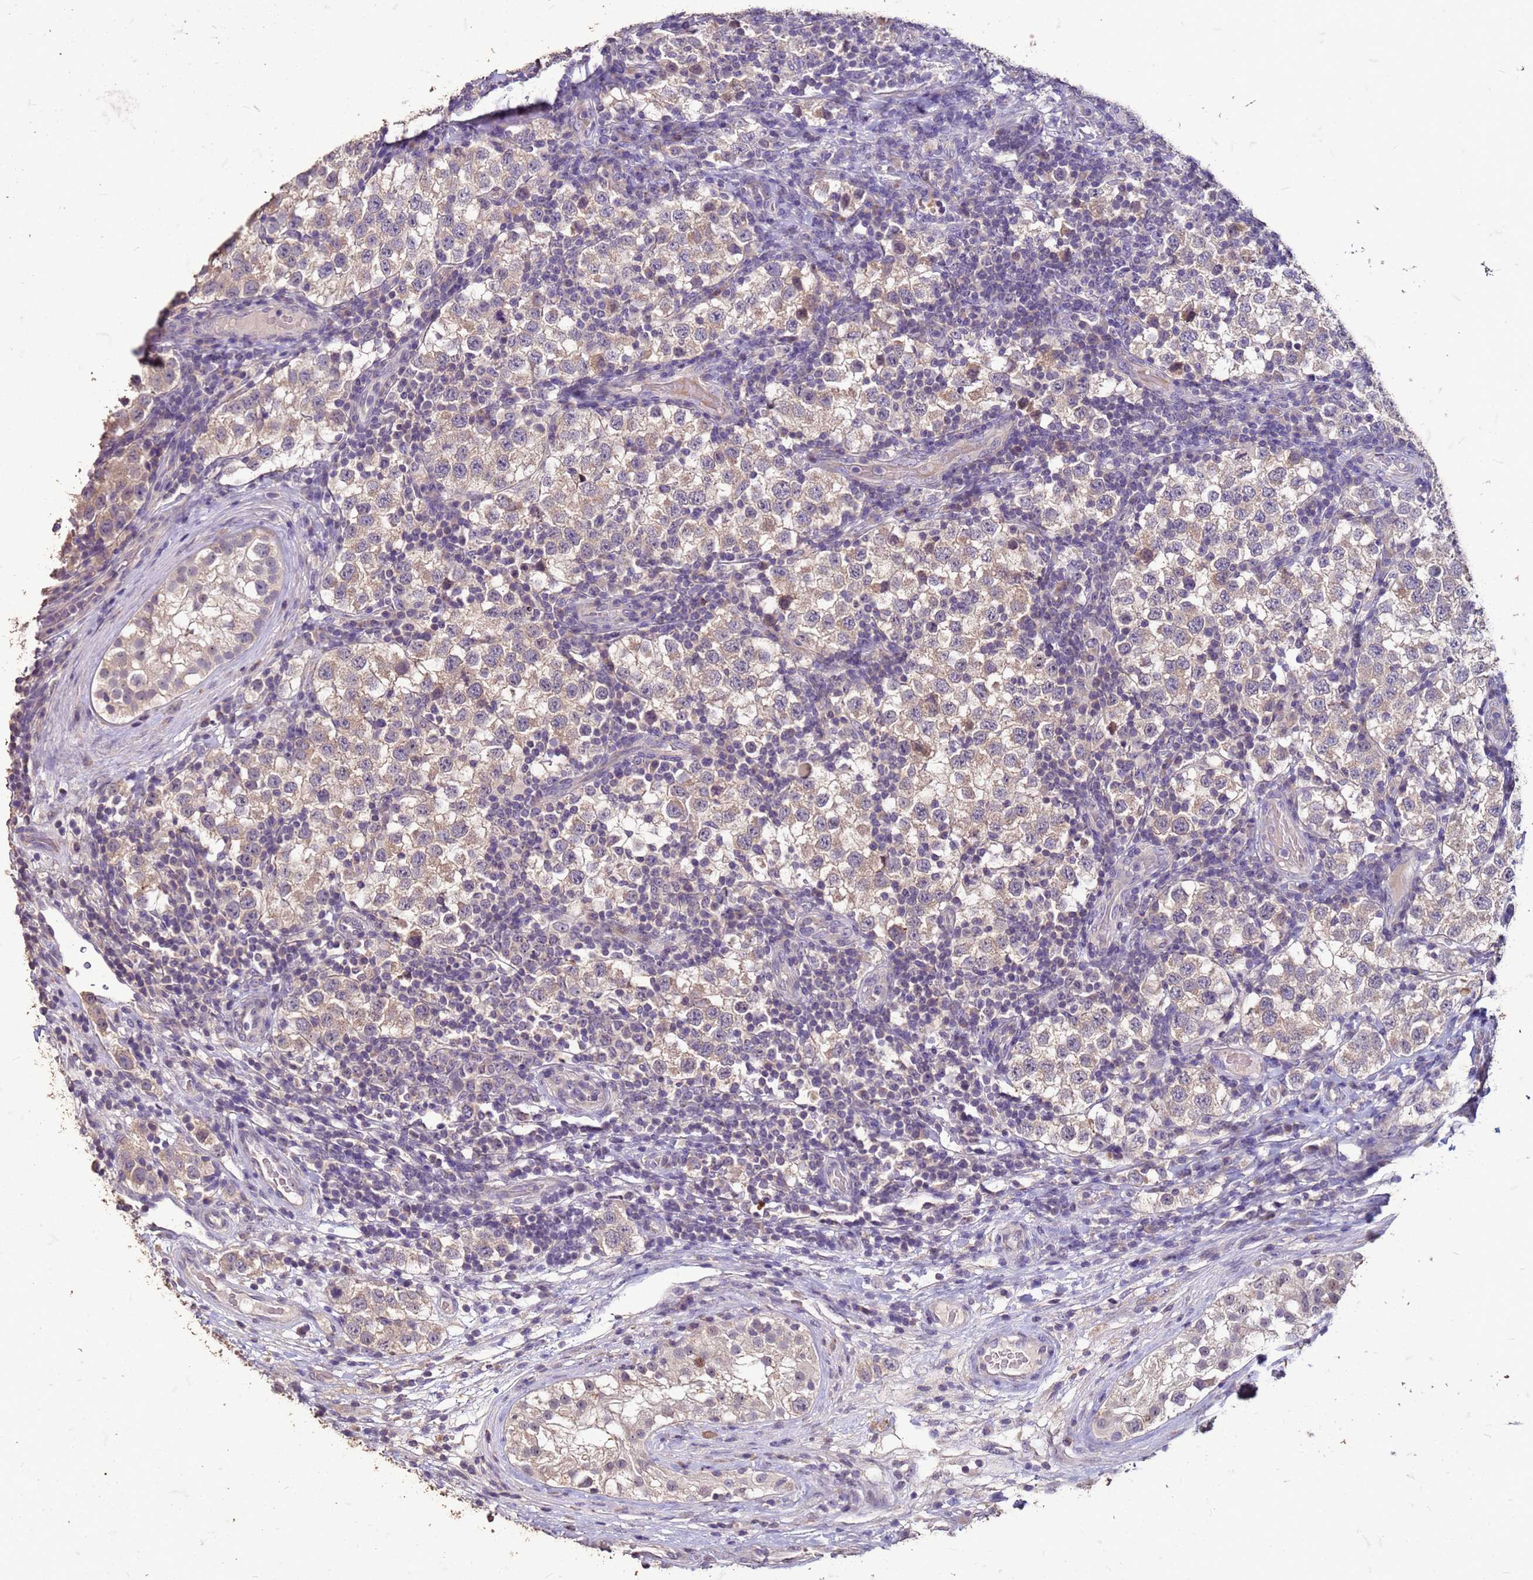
{"staining": {"intensity": "weak", "quantity": "25%-75%", "location": "cytoplasmic/membranous"}, "tissue": "testis cancer", "cell_type": "Tumor cells", "image_type": "cancer", "snomed": [{"axis": "morphology", "description": "Seminoma, NOS"}, {"axis": "topography", "description": "Testis"}], "caption": "Approximately 25%-75% of tumor cells in seminoma (testis) demonstrate weak cytoplasmic/membranous protein staining as visualized by brown immunohistochemical staining.", "gene": "FAM184B", "patient": {"sex": "male", "age": 34}}